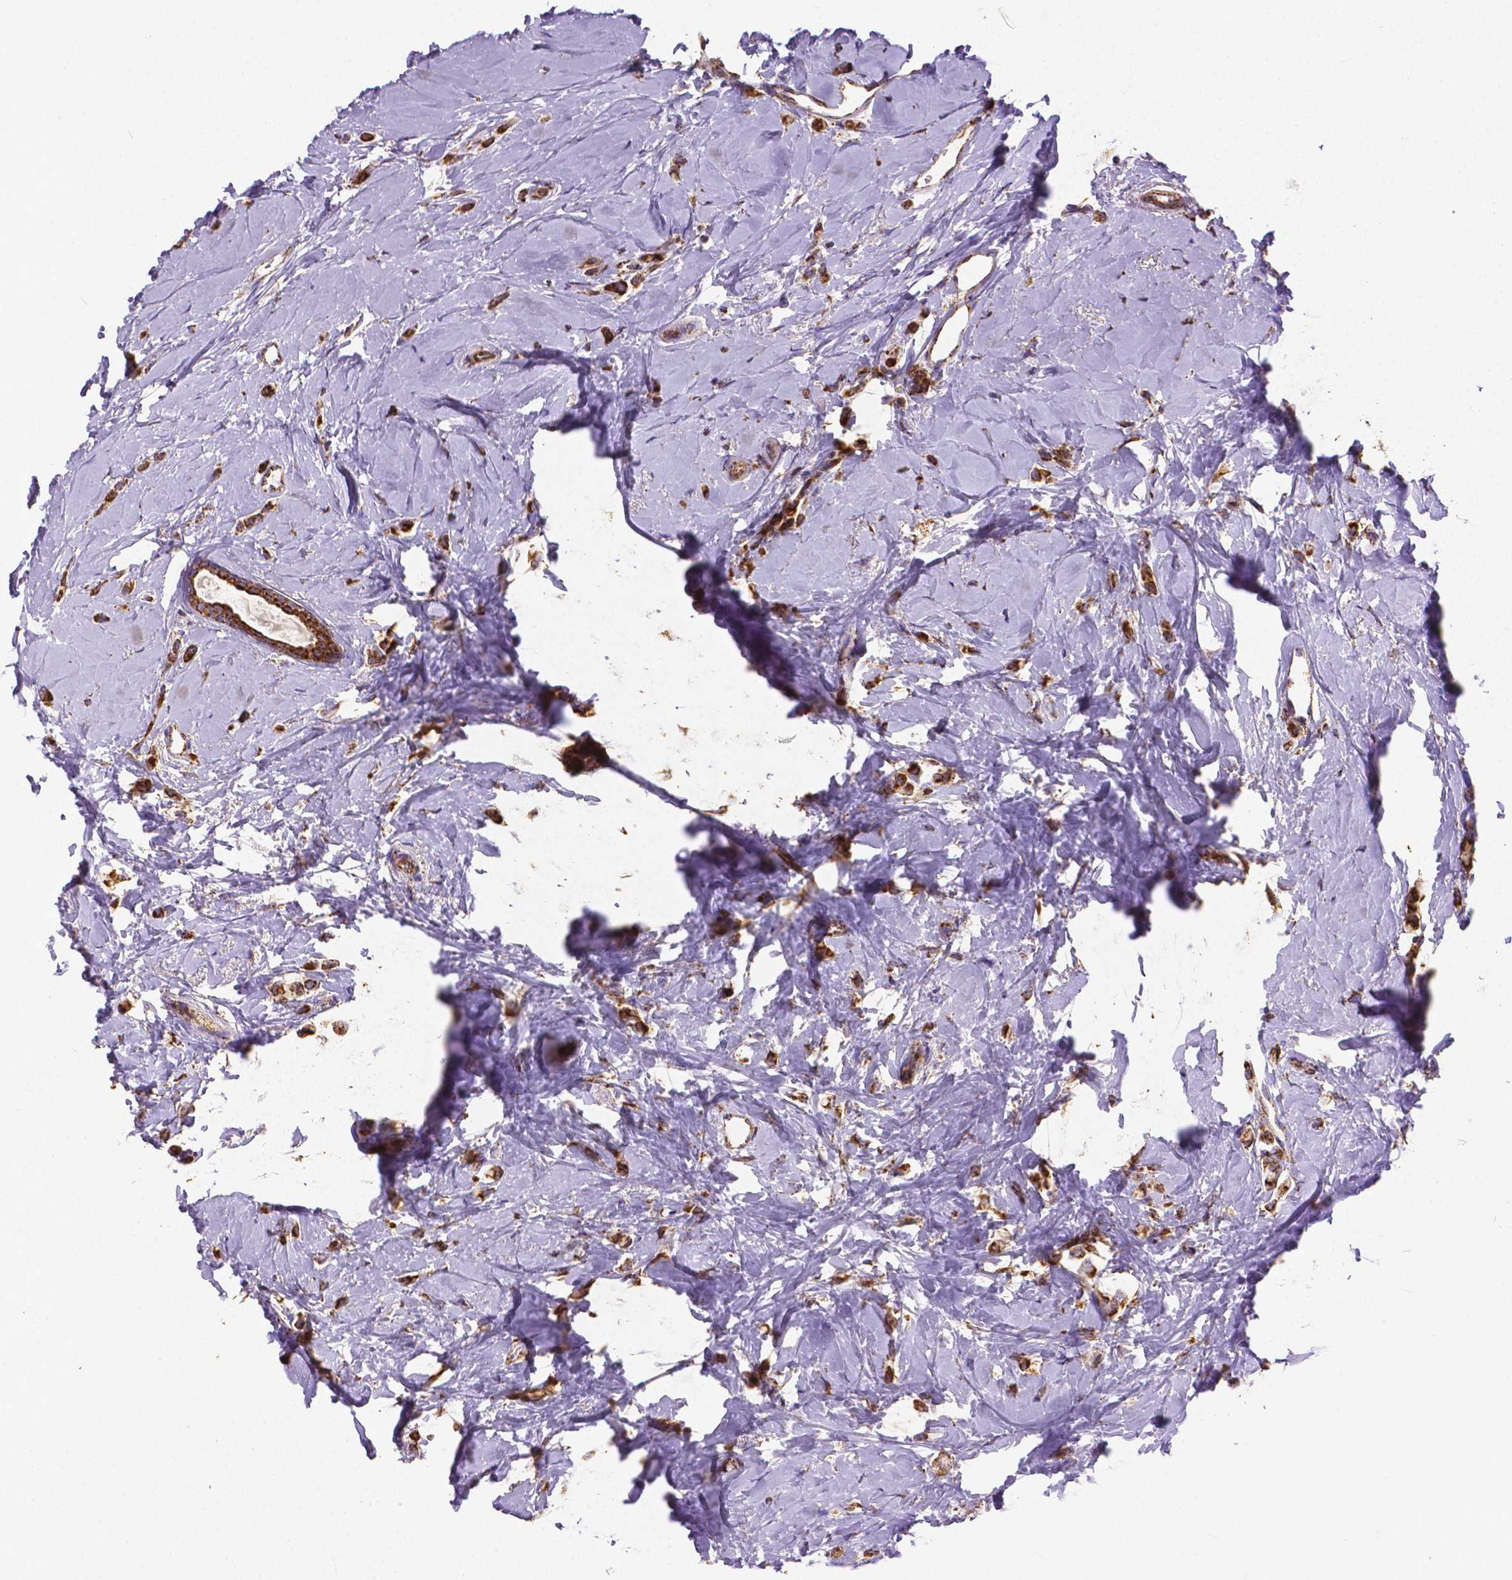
{"staining": {"intensity": "strong", "quantity": ">75%", "location": "cytoplasmic/membranous"}, "tissue": "breast cancer", "cell_type": "Tumor cells", "image_type": "cancer", "snomed": [{"axis": "morphology", "description": "Lobular carcinoma"}, {"axis": "topography", "description": "Breast"}], "caption": "Human lobular carcinoma (breast) stained for a protein (brown) reveals strong cytoplasmic/membranous positive staining in about >75% of tumor cells.", "gene": "MACC1", "patient": {"sex": "female", "age": 66}}